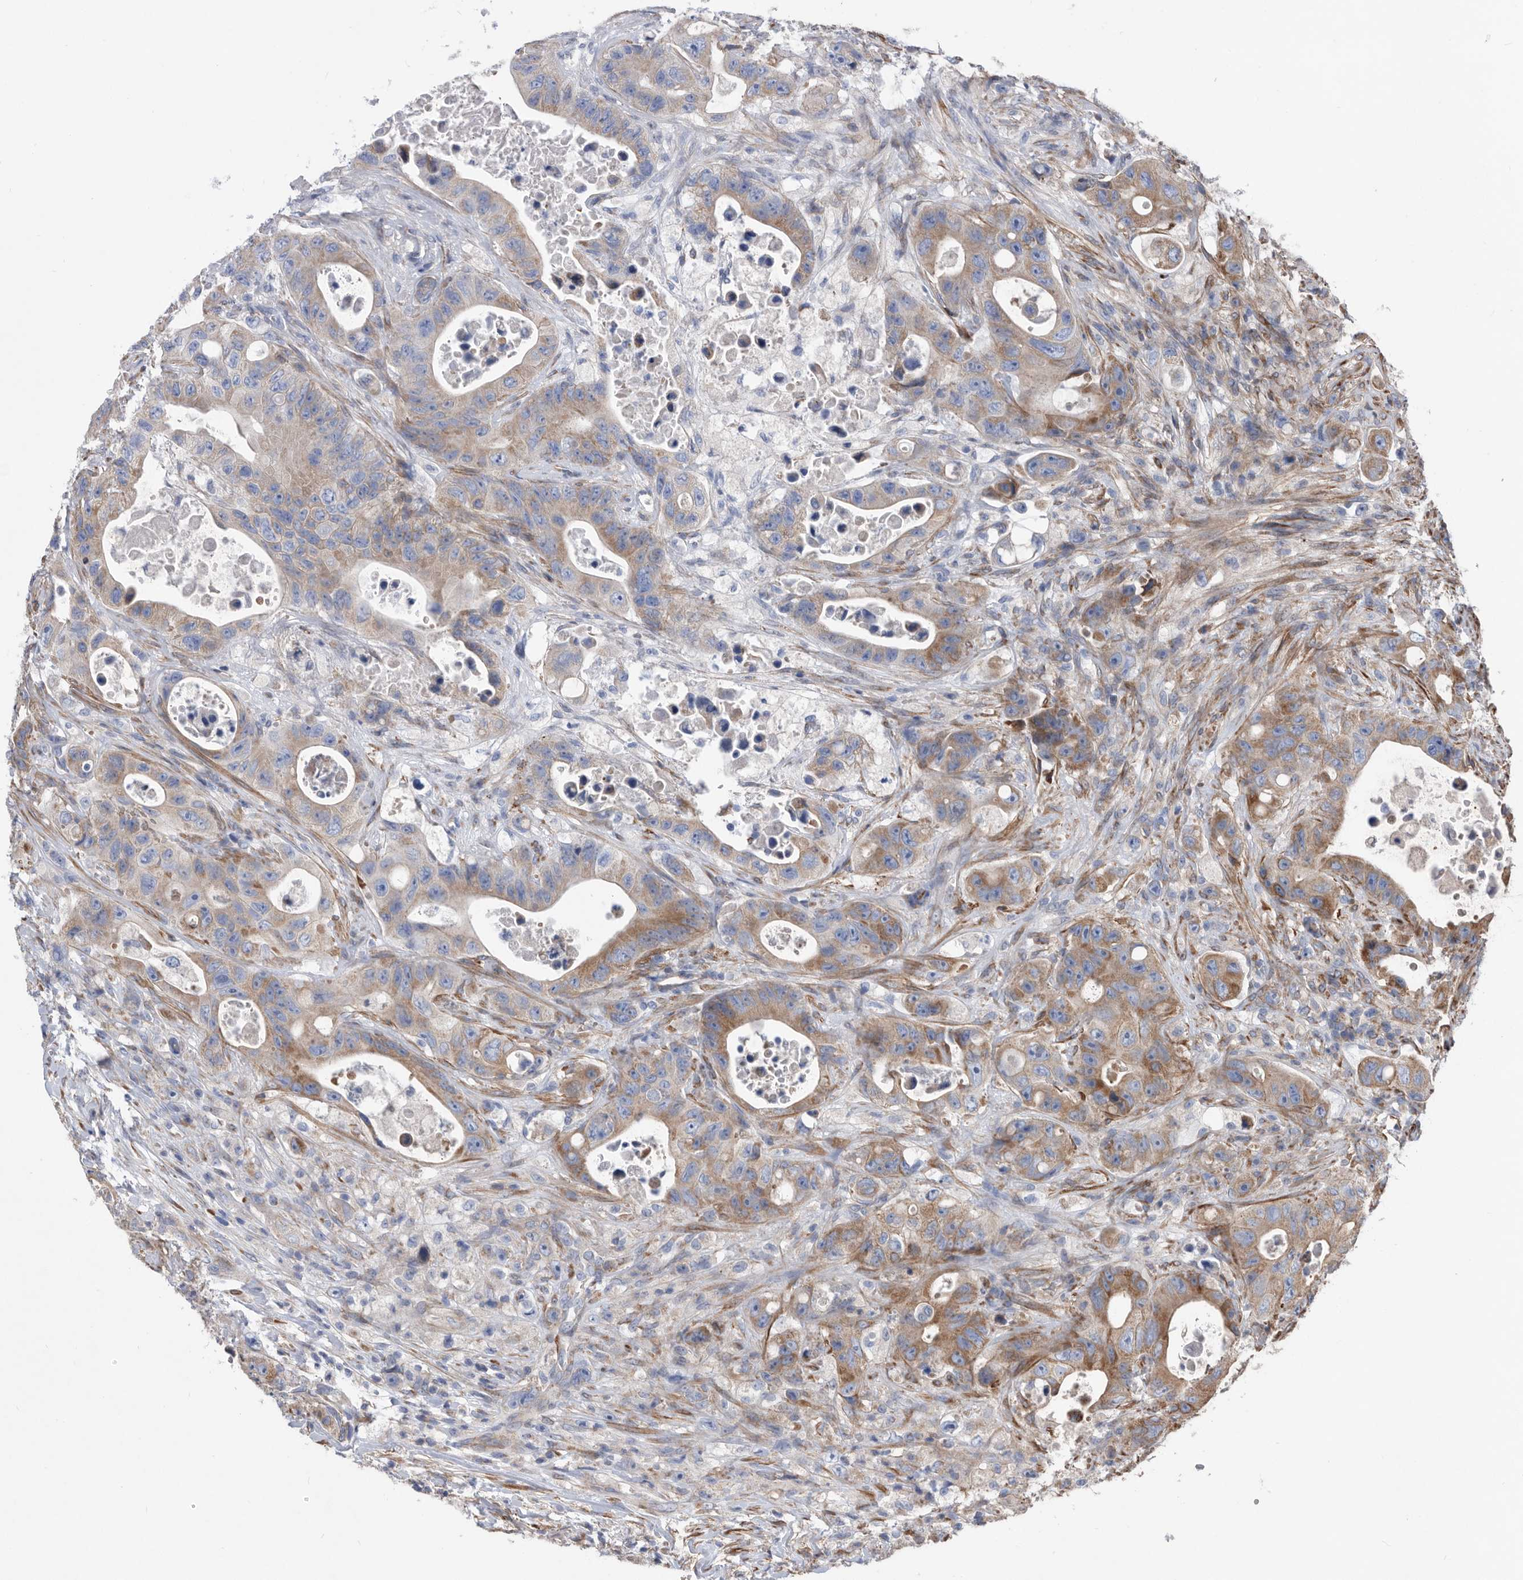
{"staining": {"intensity": "moderate", "quantity": ">75%", "location": "cytoplasmic/membranous"}, "tissue": "colorectal cancer", "cell_type": "Tumor cells", "image_type": "cancer", "snomed": [{"axis": "morphology", "description": "Adenocarcinoma, NOS"}, {"axis": "topography", "description": "Colon"}], "caption": "There is medium levels of moderate cytoplasmic/membranous staining in tumor cells of colorectal adenocarcinoma, as demonstrated by immunohistochemical staining (brown color).", "gene": "ATP13A3", "patient": {"sex": "female", "age": 46}}